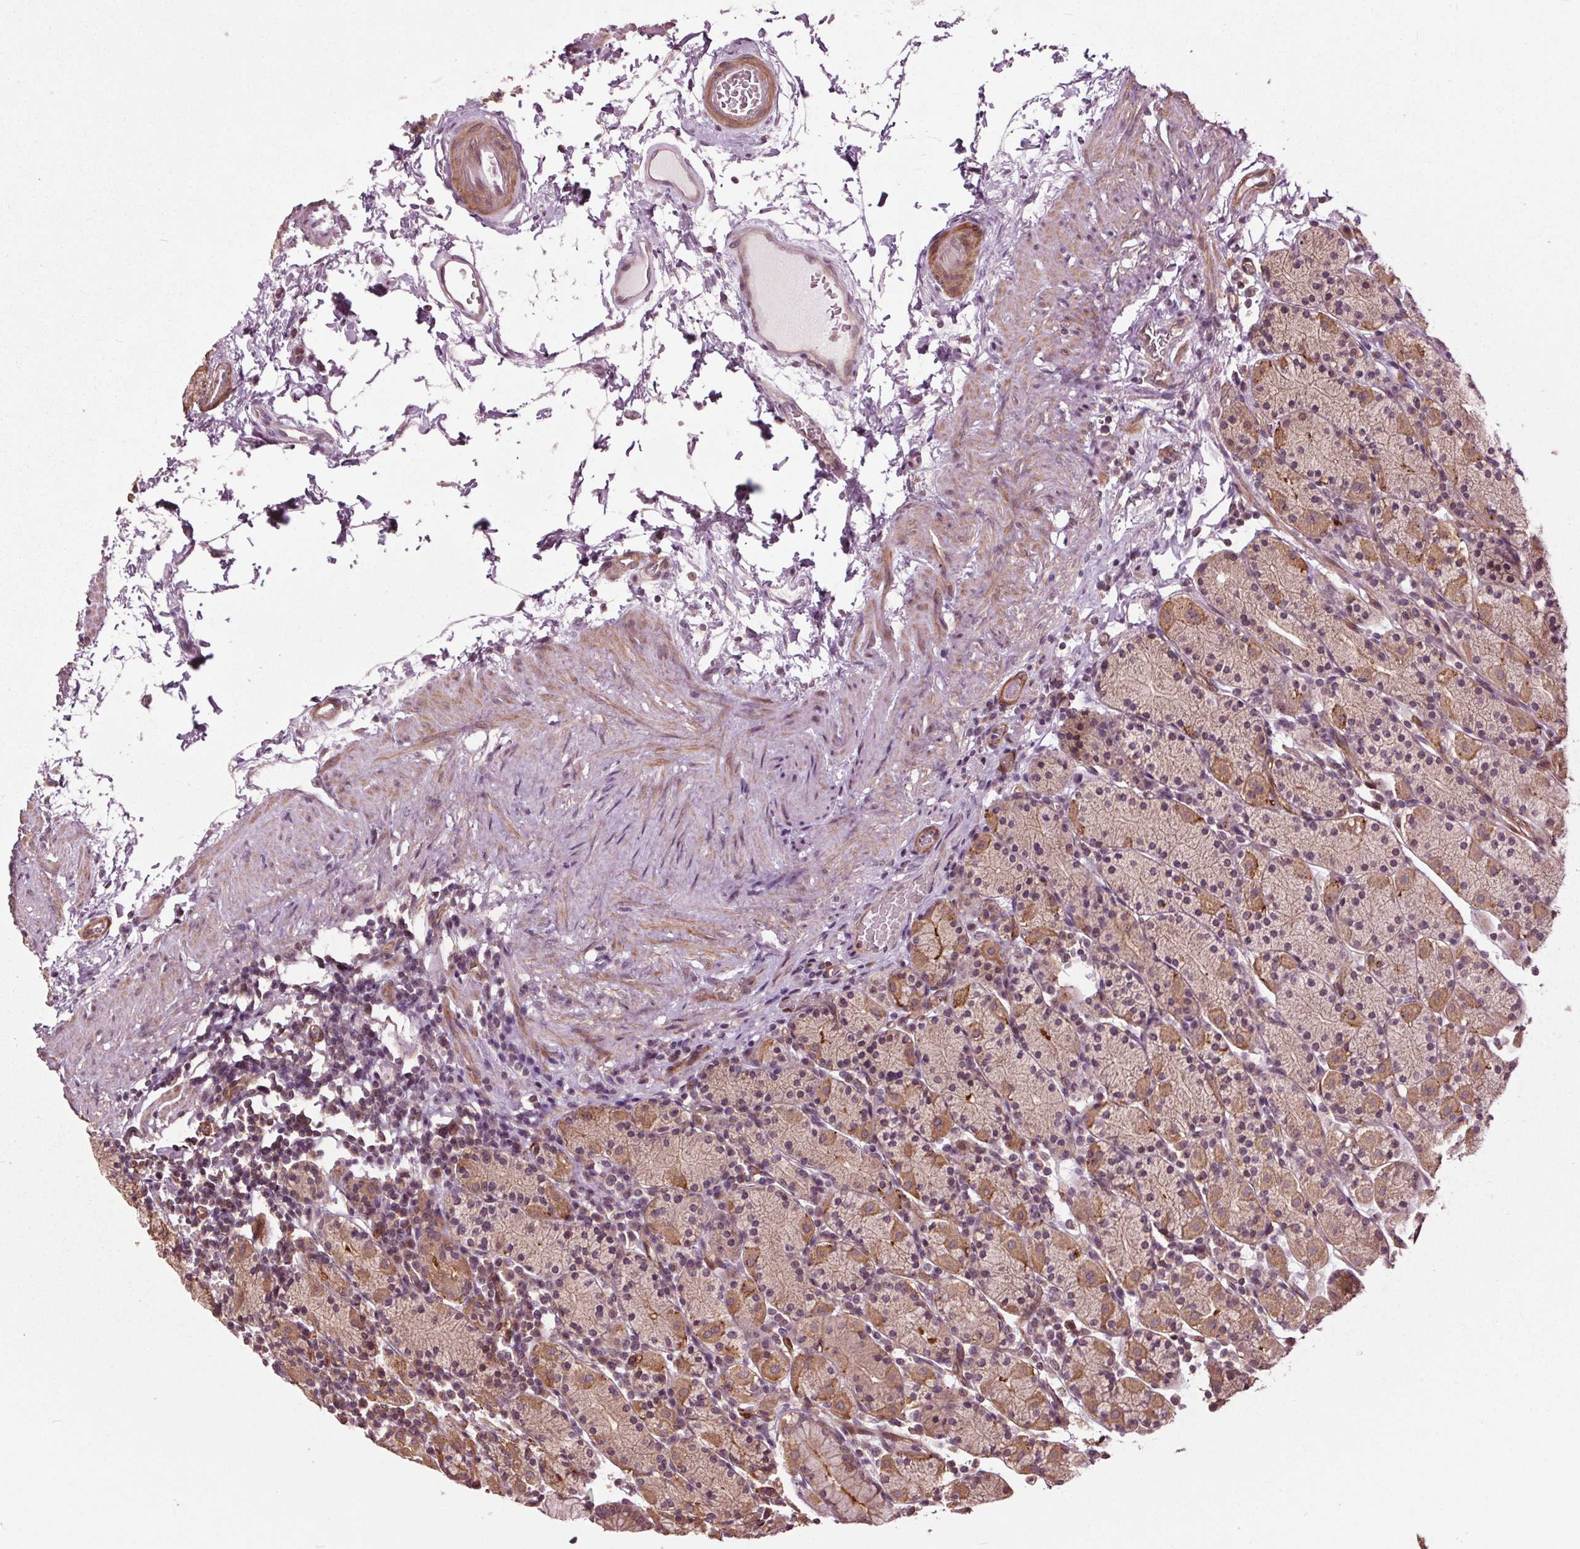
{"staining": {"intensity": "moderate", "quantity": "25%-75%", "location": "cytoplasmic/membranous"}, "tissue": "stomach", "cell_type": "Glandular cells", "image_type": "normal", "snomed": [{"axis": "morphology", "description": "Normal tissue, NOS"}, {"axis": "topography", "description": "Stomach, upper"}, {"axis": "topography", "description": "Stomach"}], "caption": "The histopathology image demonstrates a brown stain indicating the presence of a protein in the cytoplasmic/membranous of glandular cells in stomach. (Brightfield microscopy of DAB IHC at high magnification).", "gene": "CEP95", "patient": {"sex": "male", "age": 62}}